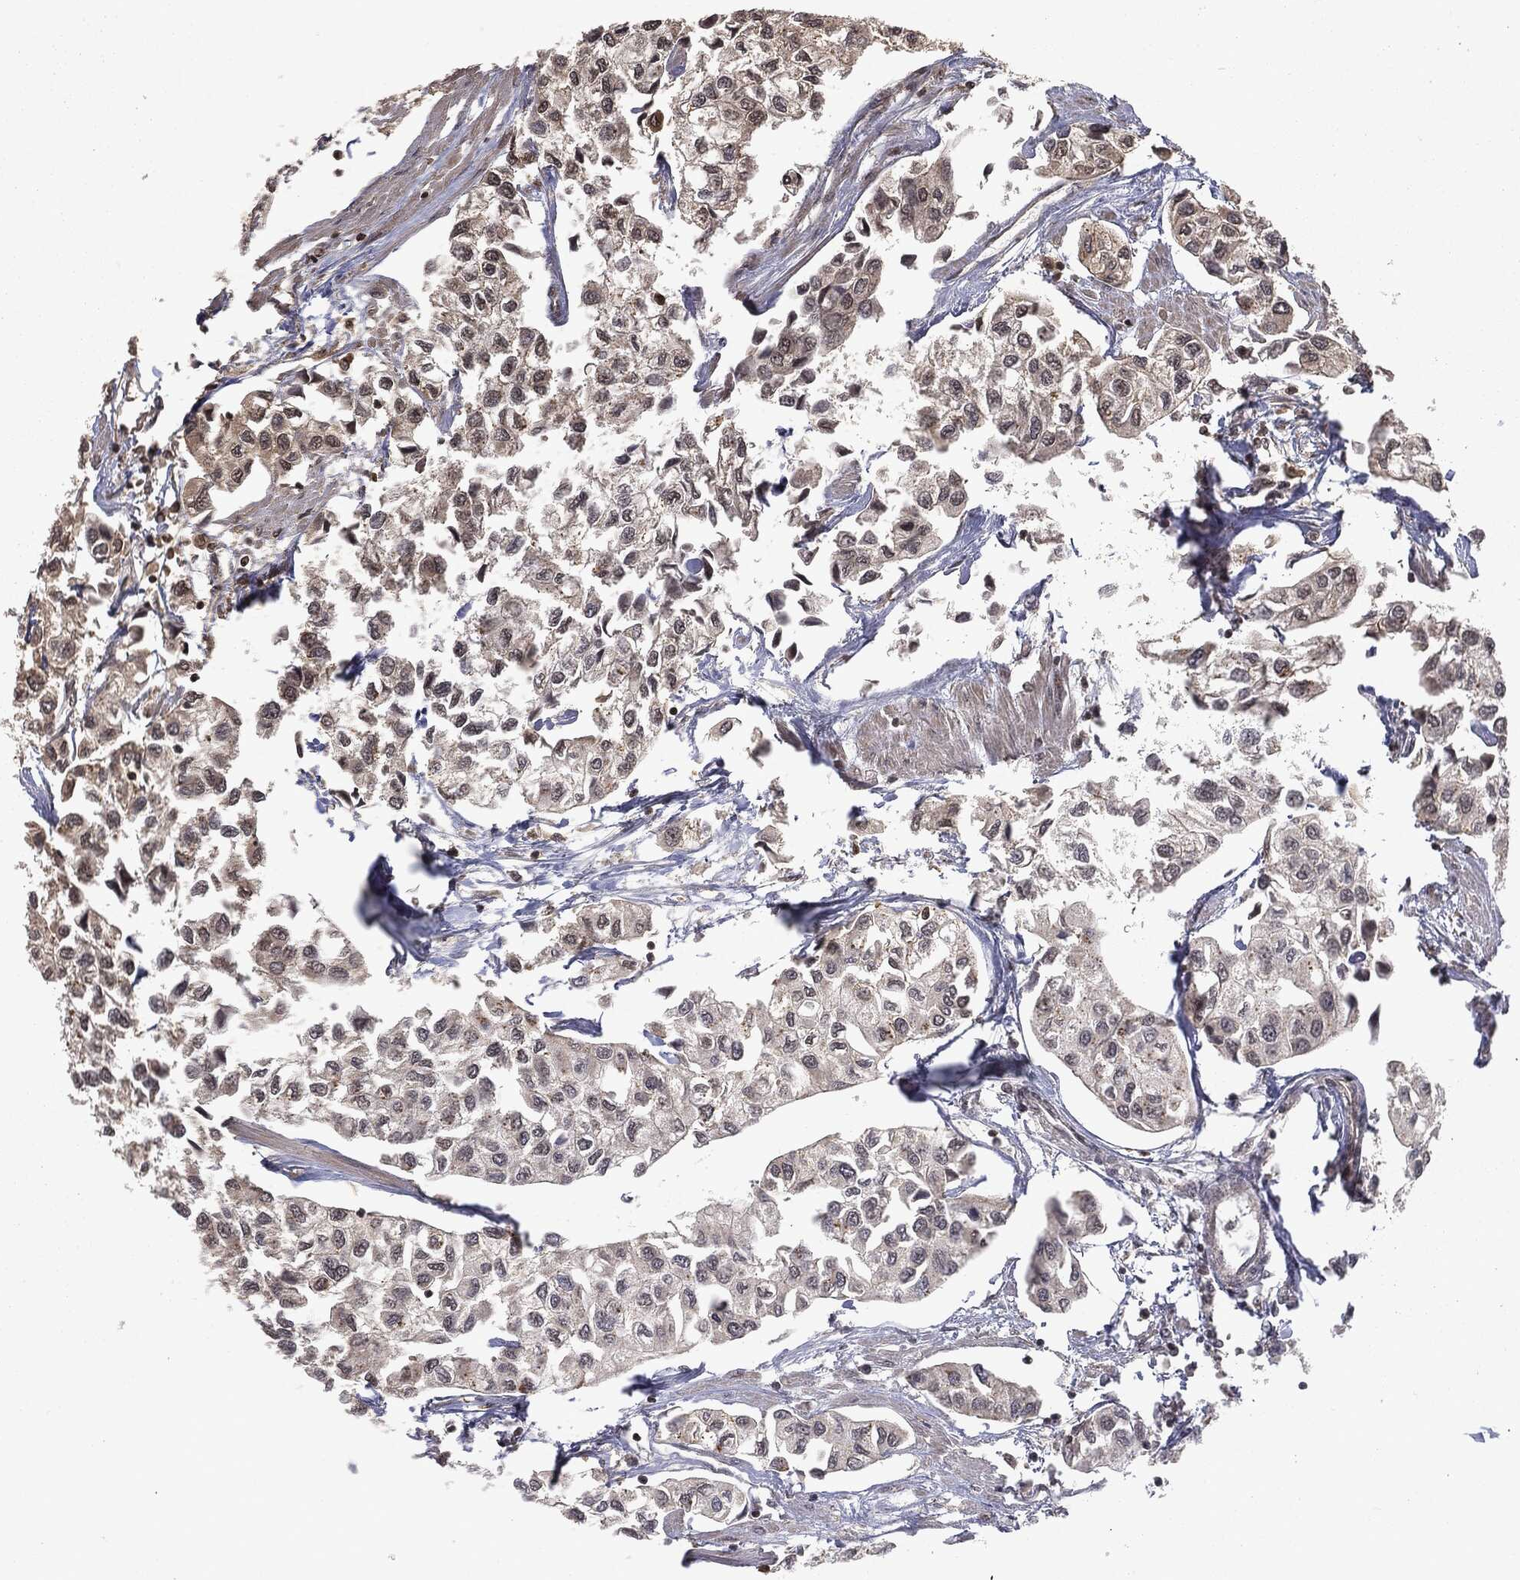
{"staining": {"intensity": "weak", "quantity": "<25%", "location": "cytoplasmic/membranous"}, "tissue": "urothelial cancer", "cell_type": "Tumor cells", "image_type": "cancer", "snomed": [{"axis": "morphology", "description": "Urothelial carcinoma, High grade"}, {"axis": "topography", "description": "Urinary bladder"}], "caption": "This is an IHC photomicrograph of human urothelial cancer. There is no staining in tumor cells.", "gene": "CTDP1", "patient": {"sex": "male", "age": 73}}